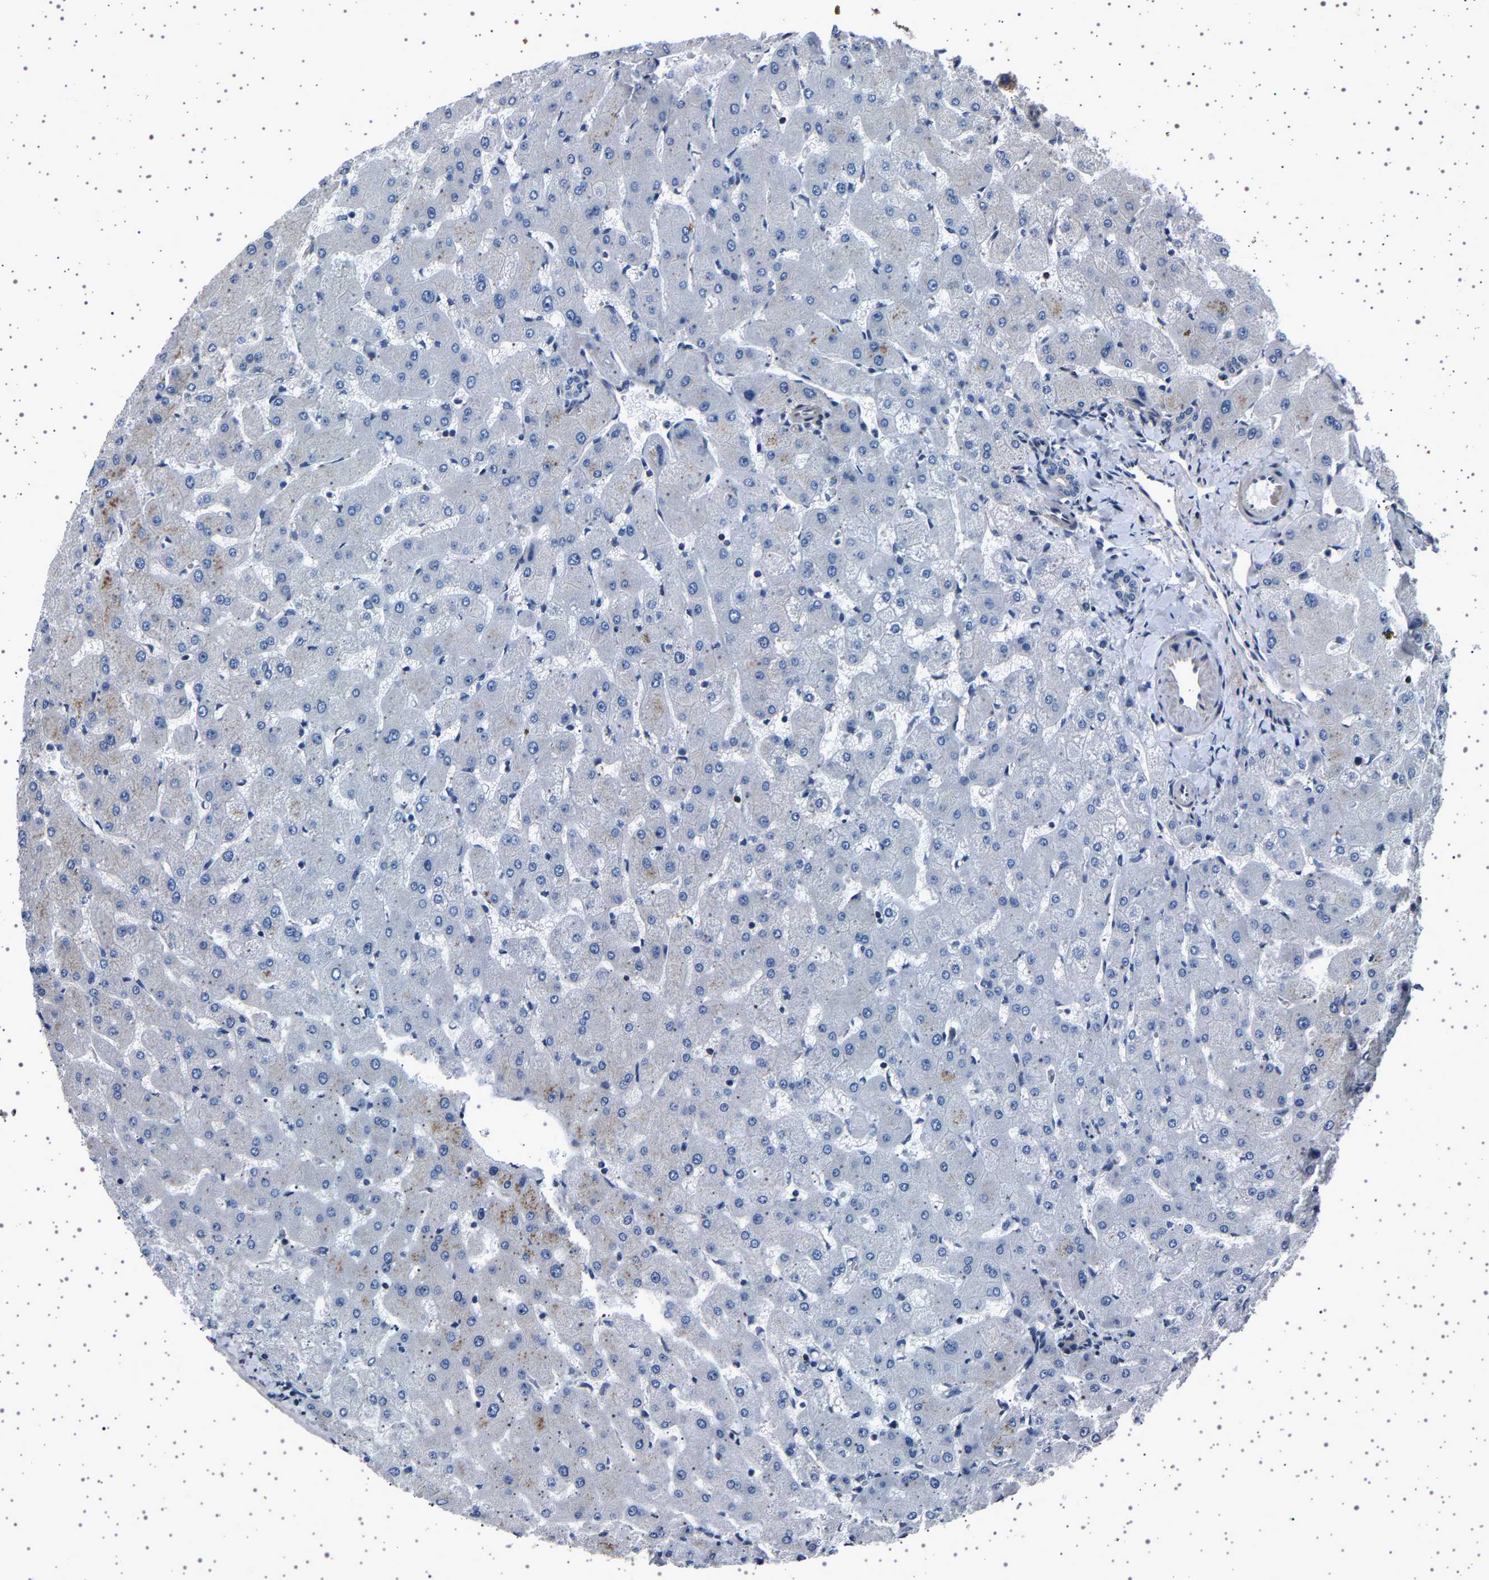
{"staining": {"intensity": "negative", "quantity": "none", "location": "none"}, "tissue": "liver", "cell_type": "Cholangiocytes", "image_type": "normal", "snomed": [{"axis": "morphology", "description": "Normal tissue, NOS"}, {"axis": "topography", "description": "Liver"}], "caption": "High power microscopy photomicrograph of an IHC micrograph of benign liver, revealing no significant staining in cholangiocytes. The staining is performed using DAB (3,3'-diaminobenzidine) brown chromogen with nuclei counter-stained in using hematoxylin.", "gene": "PAK5", "patient": {"sex": "female", "age": 63}}